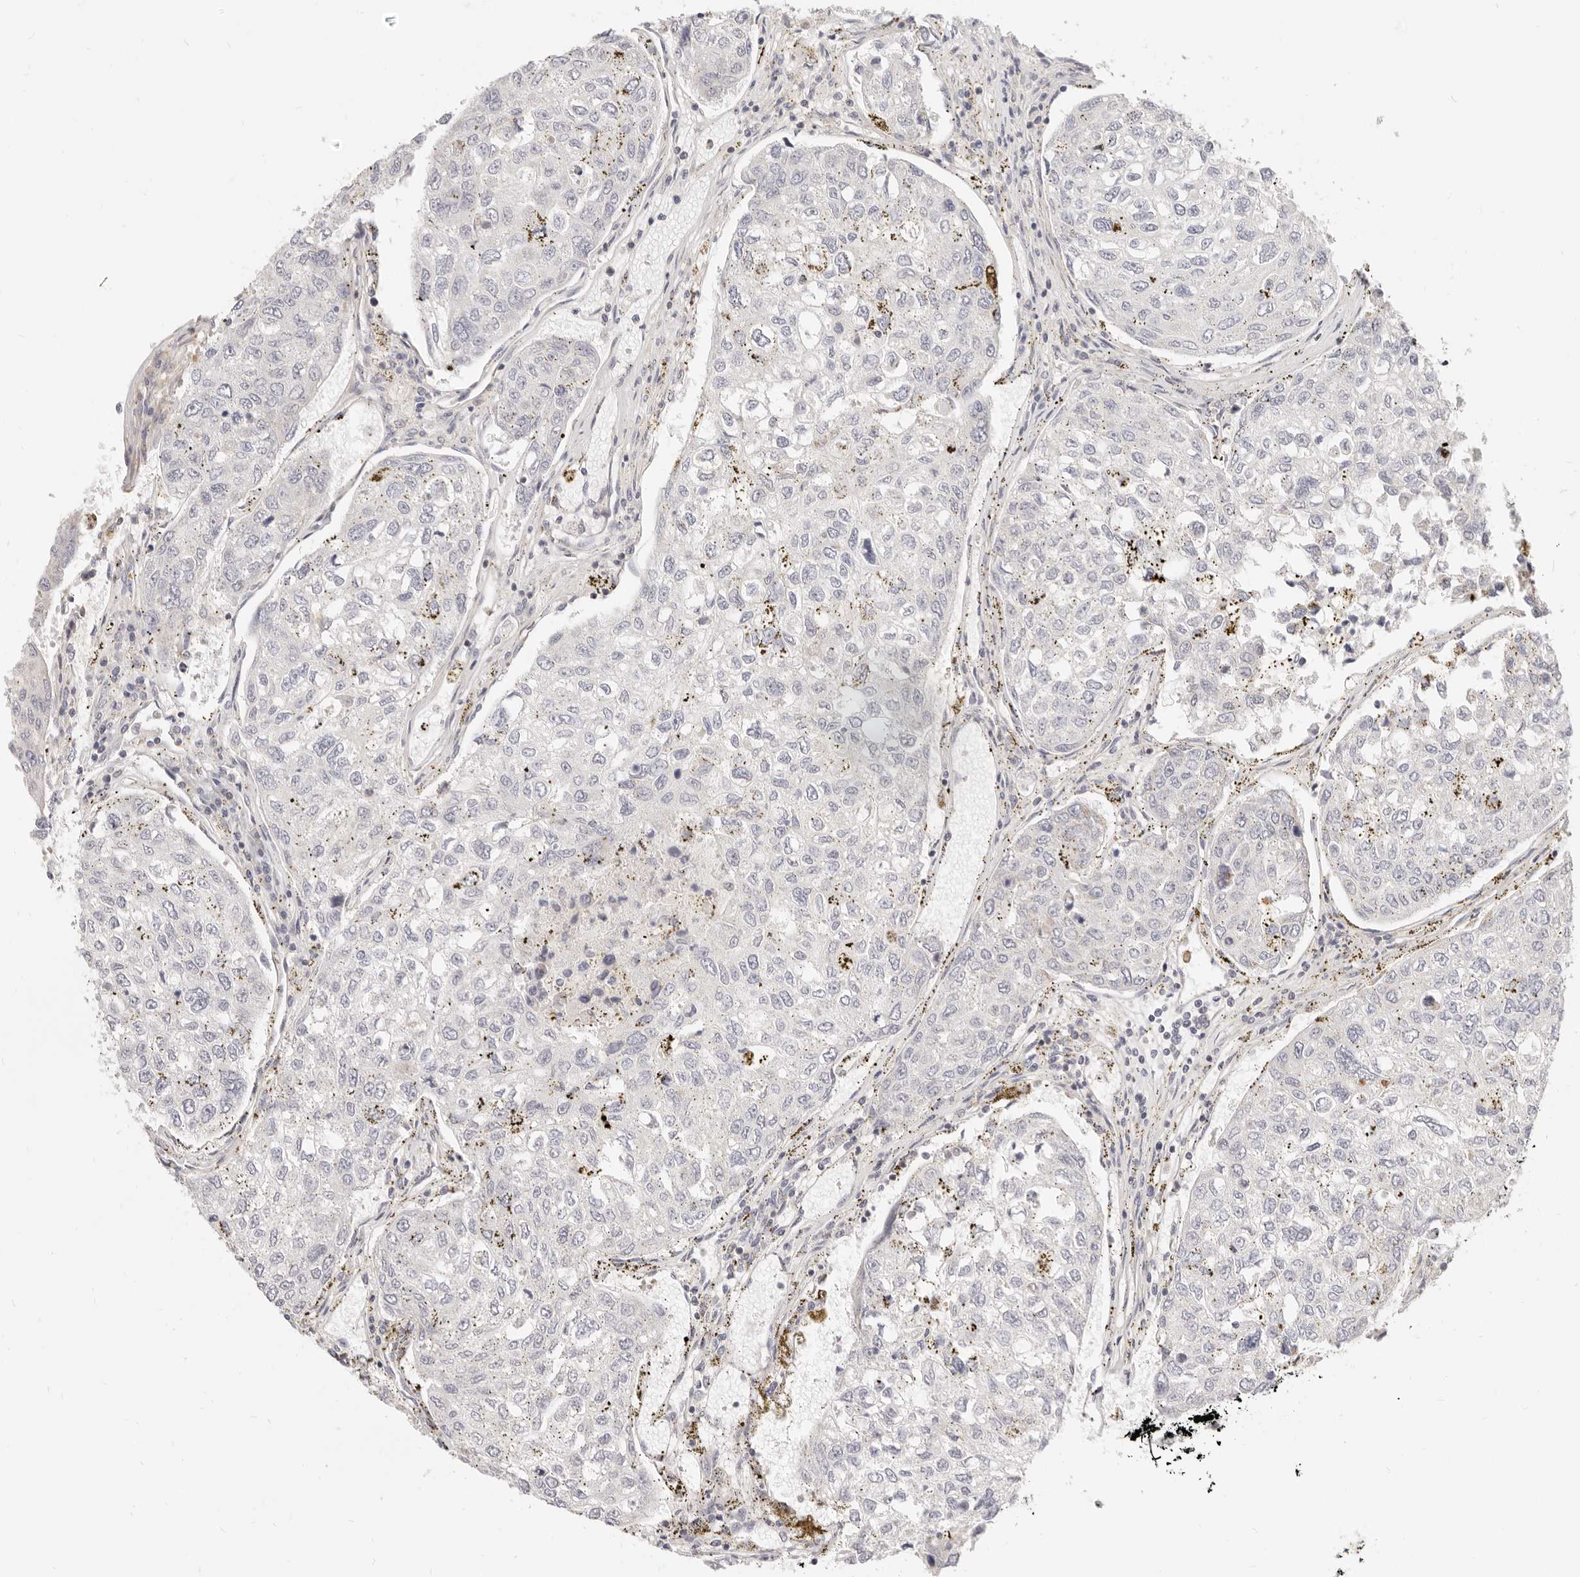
{"staining": {"intensity": "negative", "quantity": "none", "location": "none"}, "tissue": "urothelial cancer", "cell_type": "Tumor cells", "image_type": "cancer", "snomed": [{"axis": "morphology", "description": "Urothelial carcinoma, High grade"}, {"axis": "topography", "description": "Lymph node"}, {"axis": "topography", "description": "Urinary bladder"}], "caption": "This is a image of IHC staining of urothelial cancer, which shows no positivity in tumor cells.", "gene": "LTB4R2", "patient": {"sex": "male", "age": 51}}